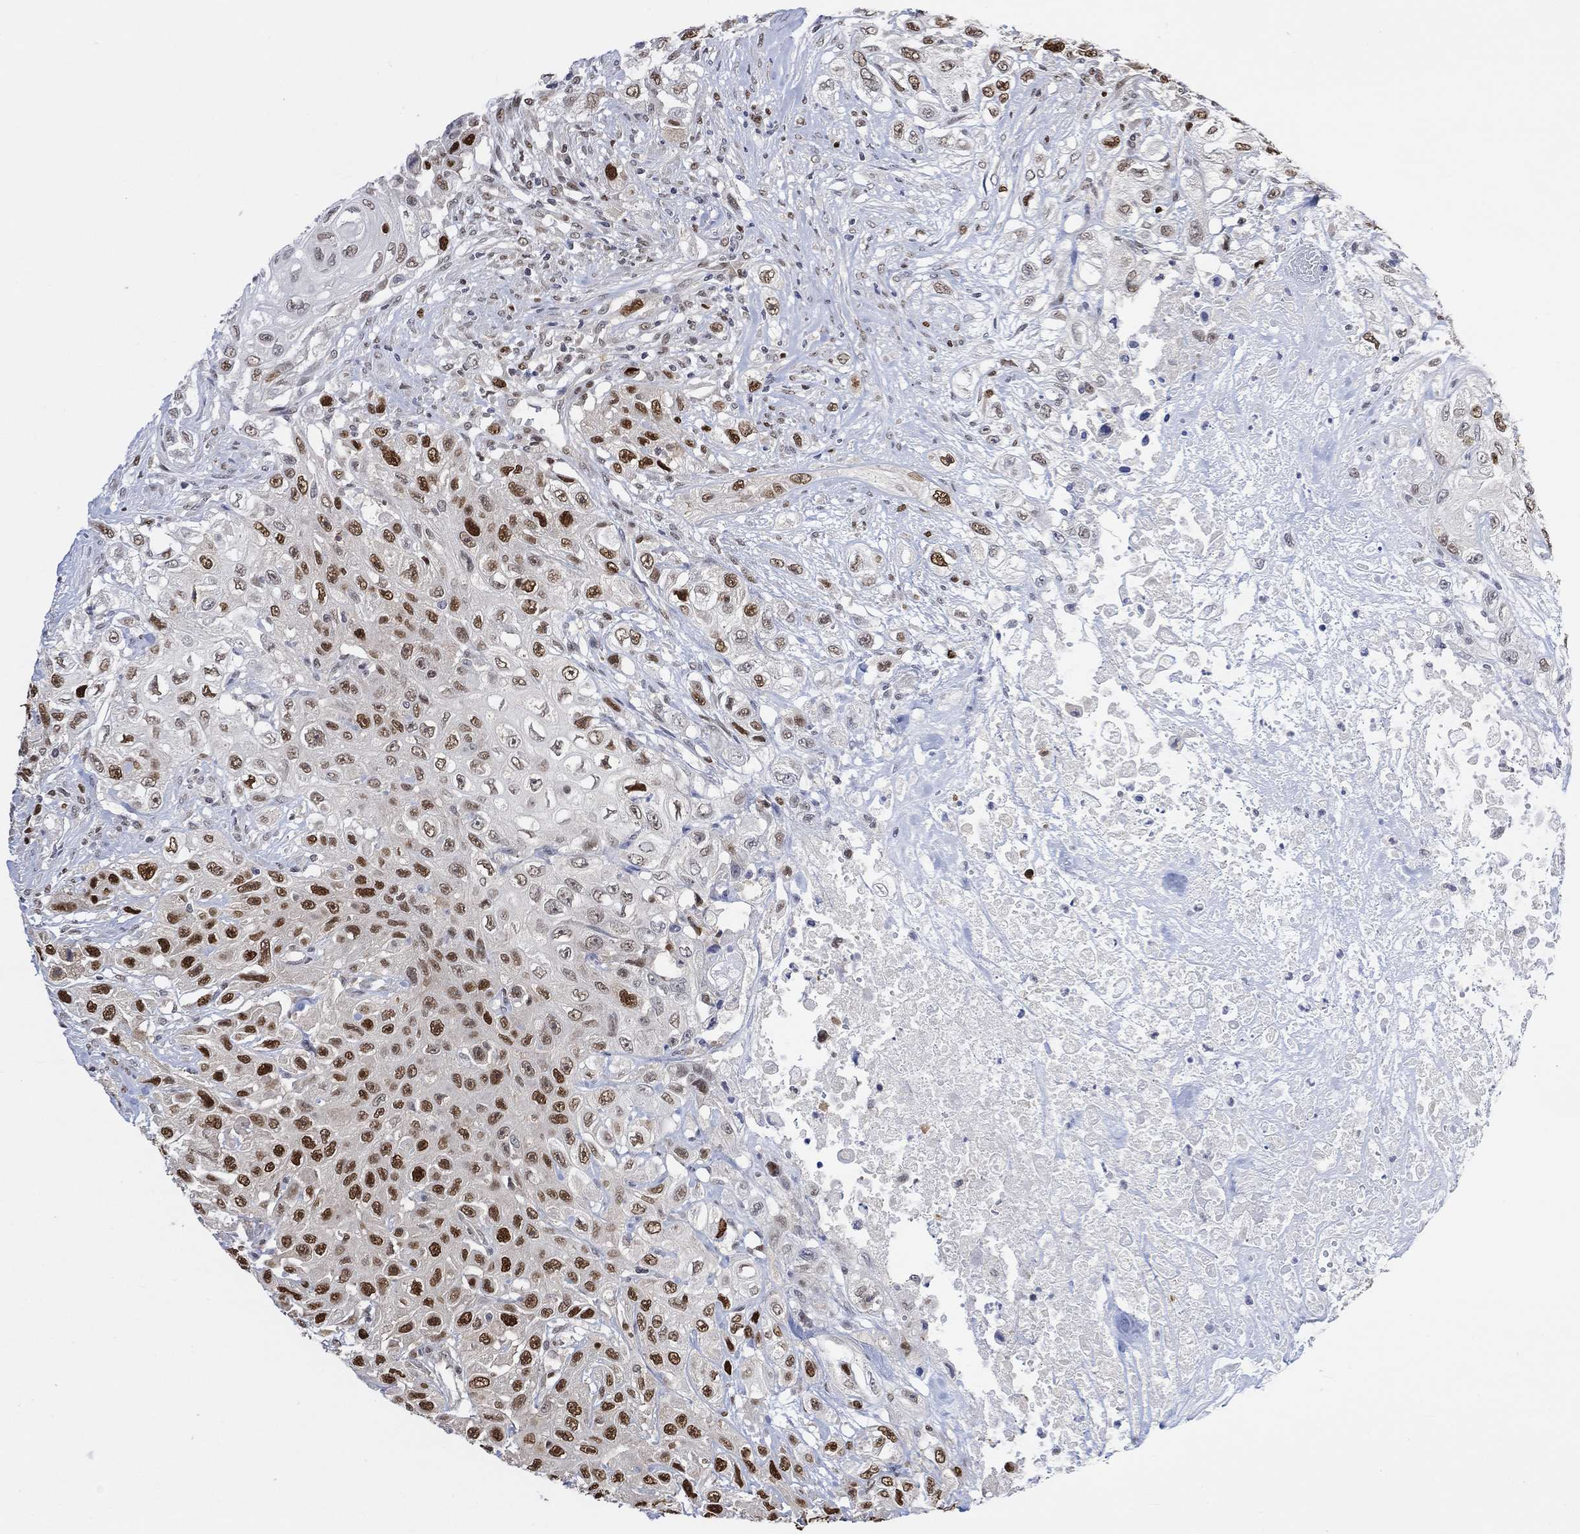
{"staining": {"intensity": "strong", "quantity": "25%-75%", "location": "nuclear"}, "tissue": "urothelial cancer", "cell_type": "Tumor cells", "image_type": "cancer", "snomed": [{"axis": "morphology", "description": "Urothelial carcinoma, High grade"}, {"axis": "topography", "description": "Urinary bladder"}], "caption": "Strong nuclear protein positivity is seen in about 25%-75% of tumor cells in urothelial carcinoma (high-grade). The staining was performed using DAB to visualize the protein expression in brown, while the nuclei were stained in blue with hematoxylin (Magnification: 20x).", "gene": "RAD54L2", "patient": {"sex": "female", "age": 56}}